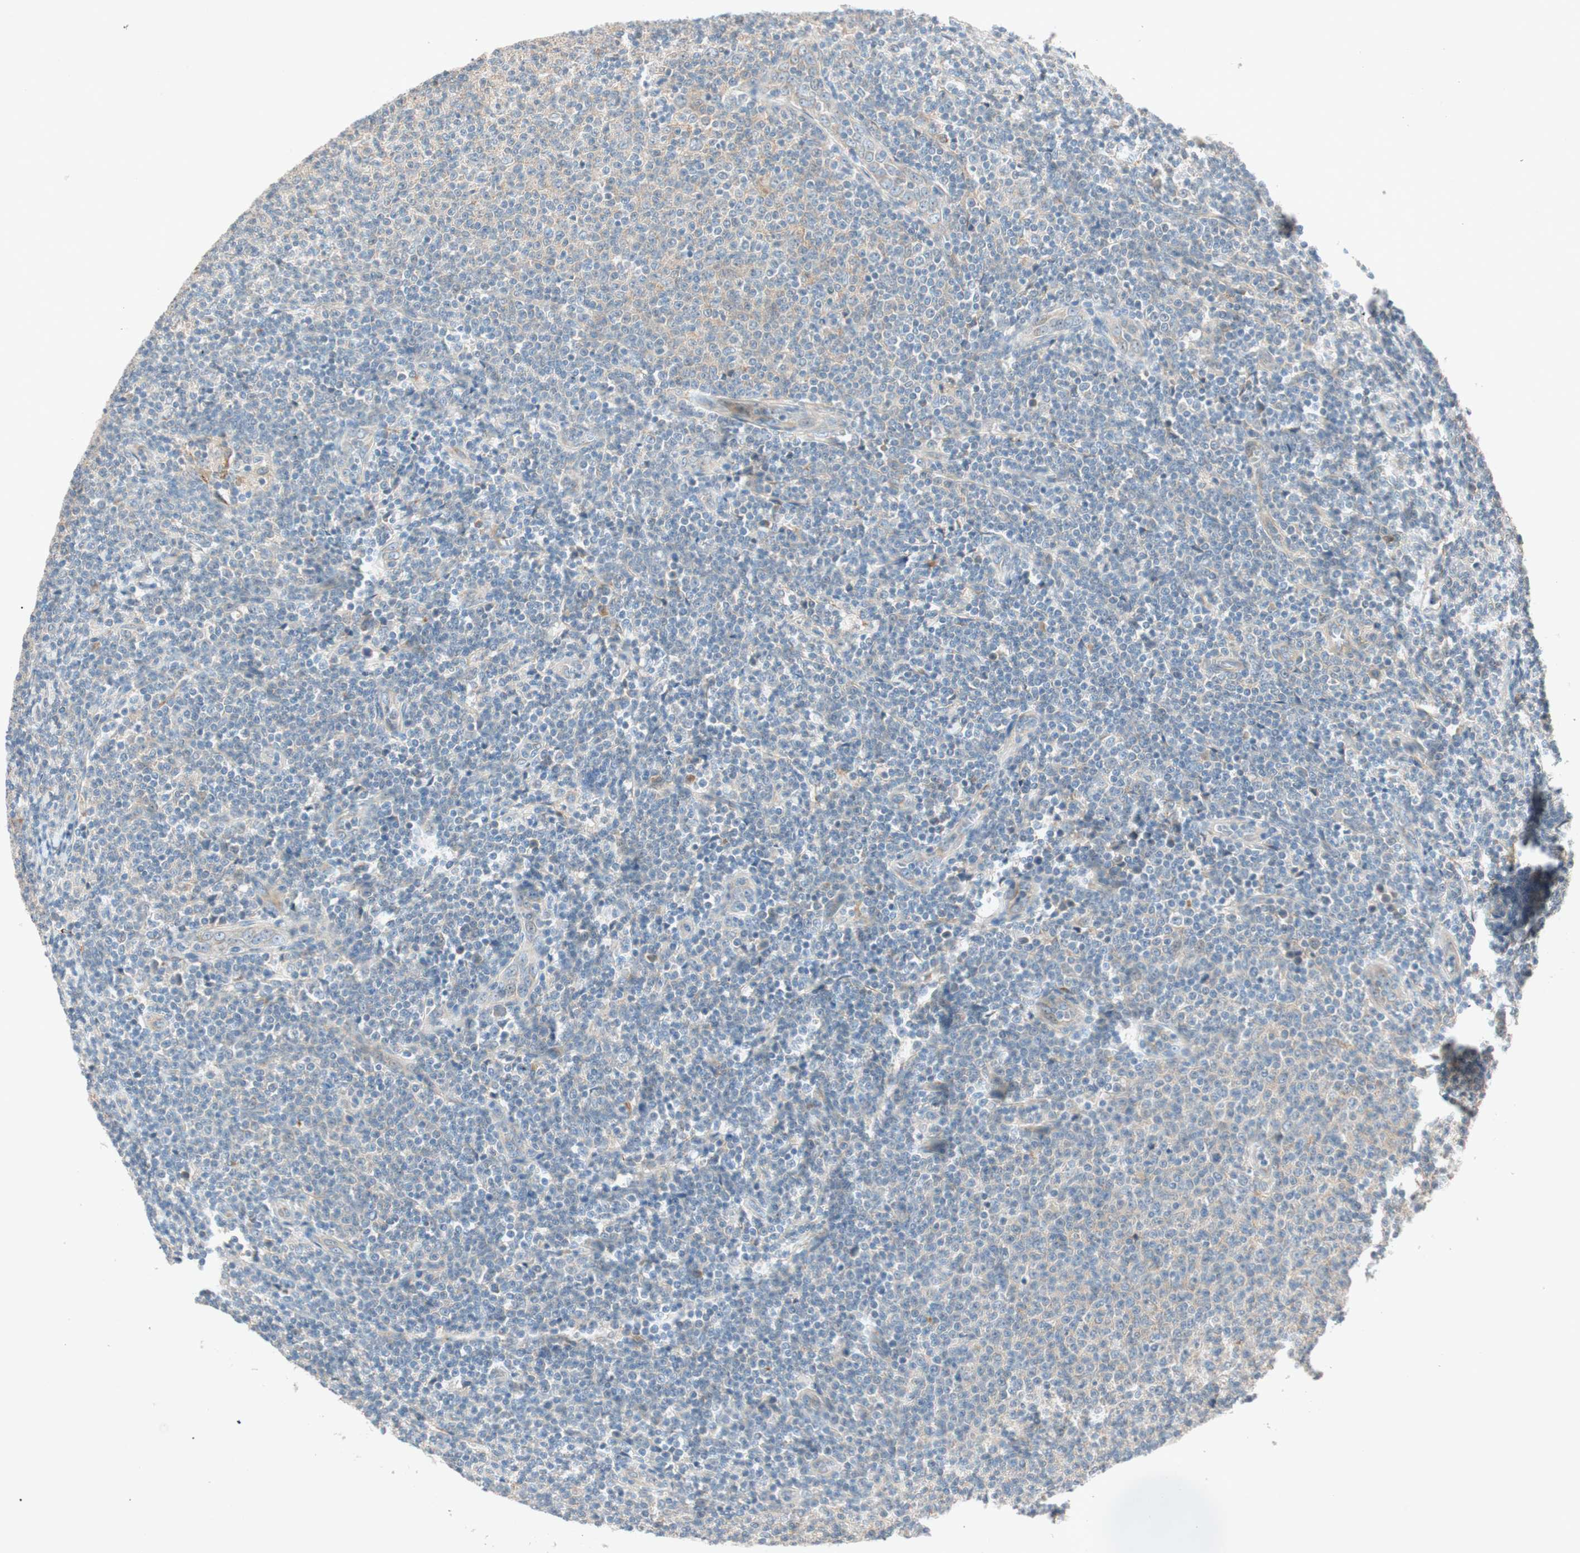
{"staining": {"intensity": "weak", "quantity": "<25%", "location": "cytoplasmic/membranous"}, "tissue": "lymphoma", "cell_type": "Tumor cells", "image_type": "cancer", "snomed": [{"axis": "morphology", "description": "Malignant lymphoma, non-Hodgkin's type, Low grade"}, {"axis": "topography", "description": "Lymph node"}], "caption": "High magnification brightfield microscopy of lymphoma stained with DAB (3,3'-diaminobenzidine) (brown) and counterstained with hematoxylin (blue): tumor cells show no significant staining.", "gene": "EPHA6", "patient": {"sex": "male", "age": 66}}